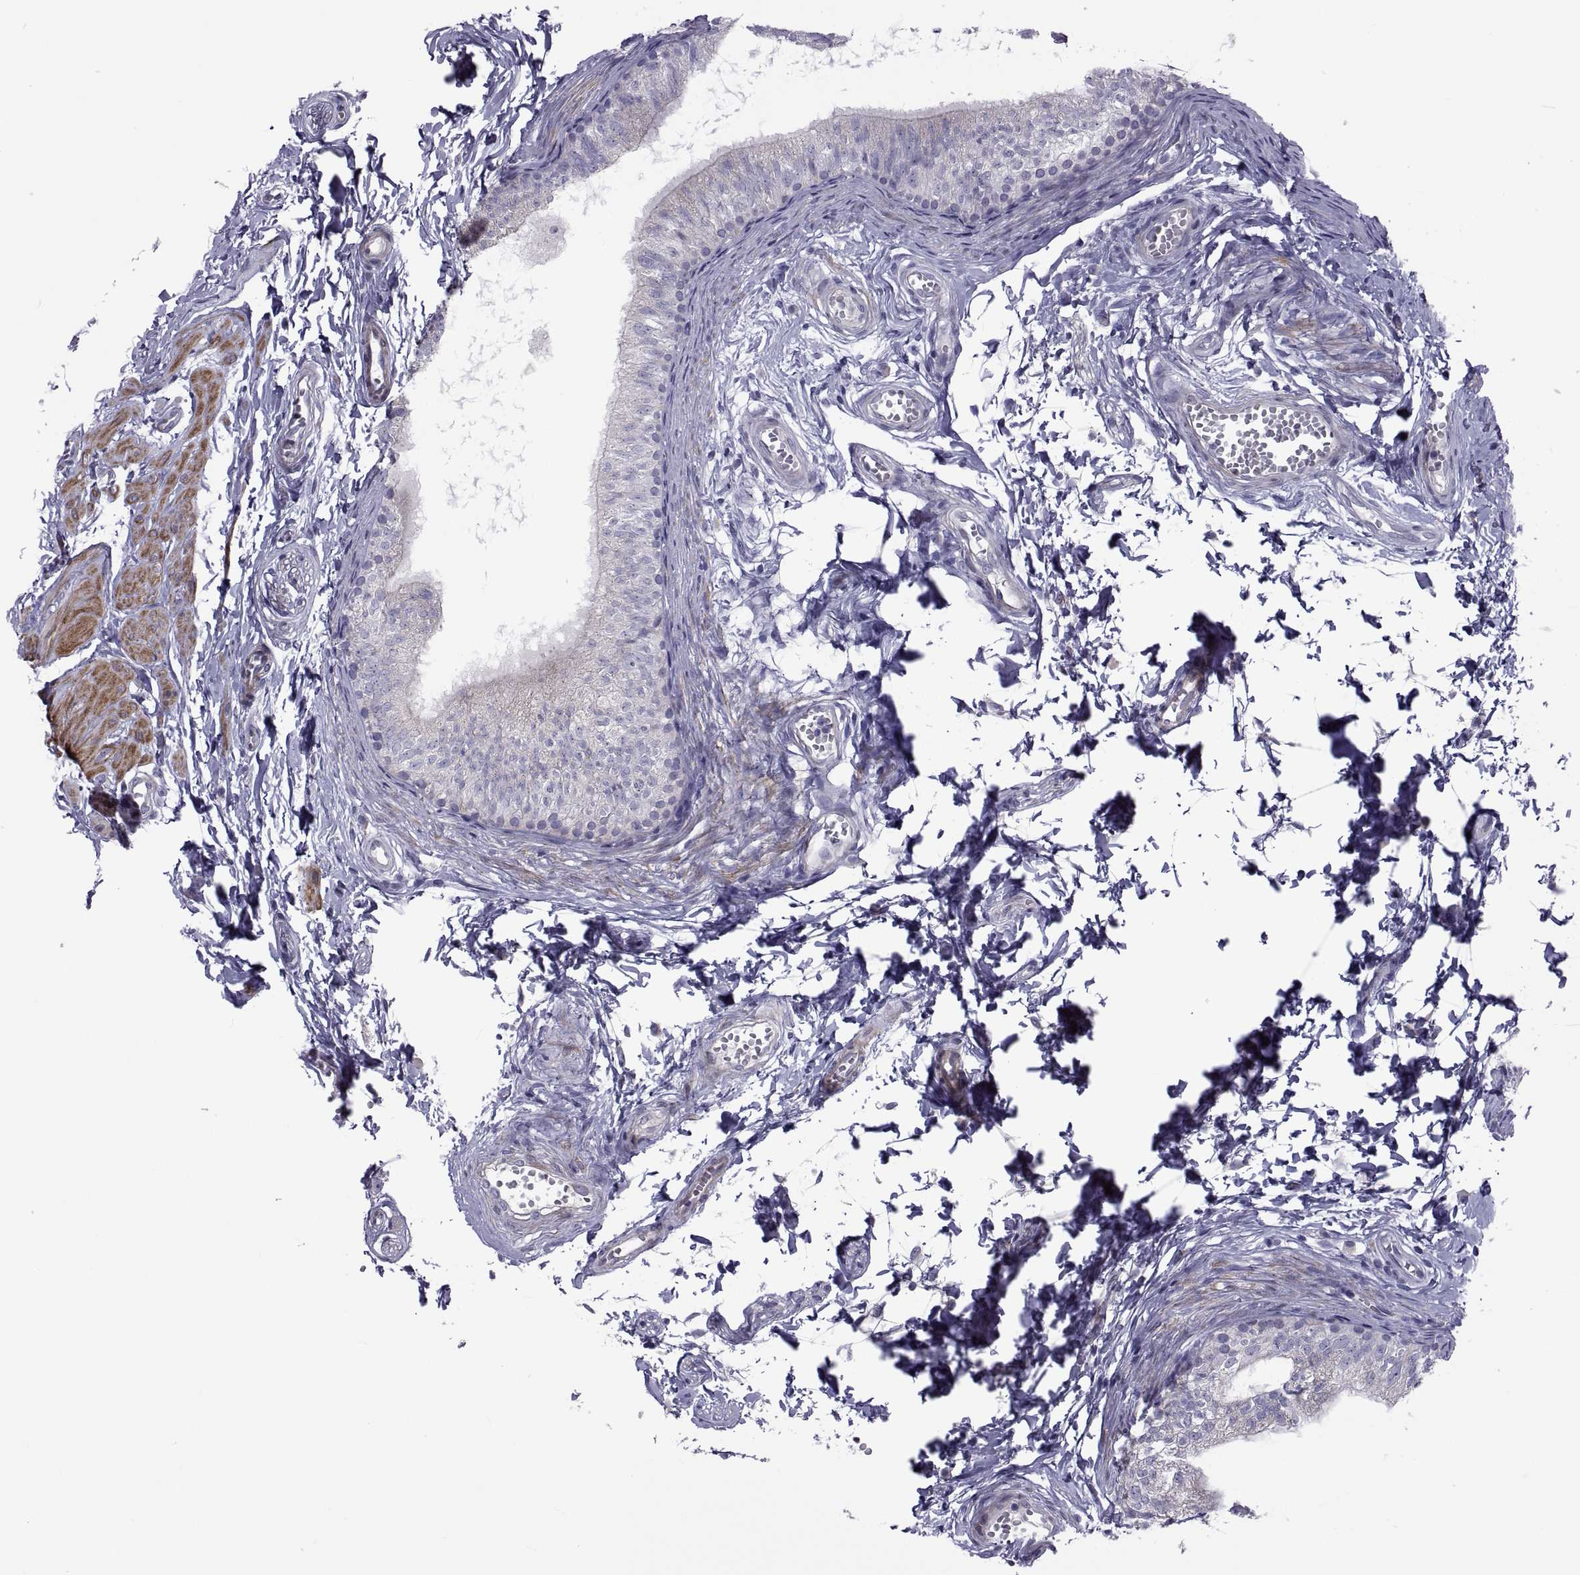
{"staining": {"intensity": "moderate", "quantity": "<25%", "location": "cytoplasmic/membranous"}, "tissue": "epididymis", "cell_type": "Glandular cells", "image_type": "normal", "snomed": [{"axis": "morphology", "description": "Normal tissue, NOS"}, {"axis": "topography", "description": "Epididymis"}], "caption": "Protein expression analysis of unremarkable epididymis exhibits moderate cytoplasmic/membranous expression in about <25% of glandular cells. Using DAB (3,3'-diaminobenzidine) (brown) and hematoxylin (blue) stains, captured at high magnification using brightfield microscopy.", "gene": "TMEM158", "patient": {"sex": "male", "age": 22}}